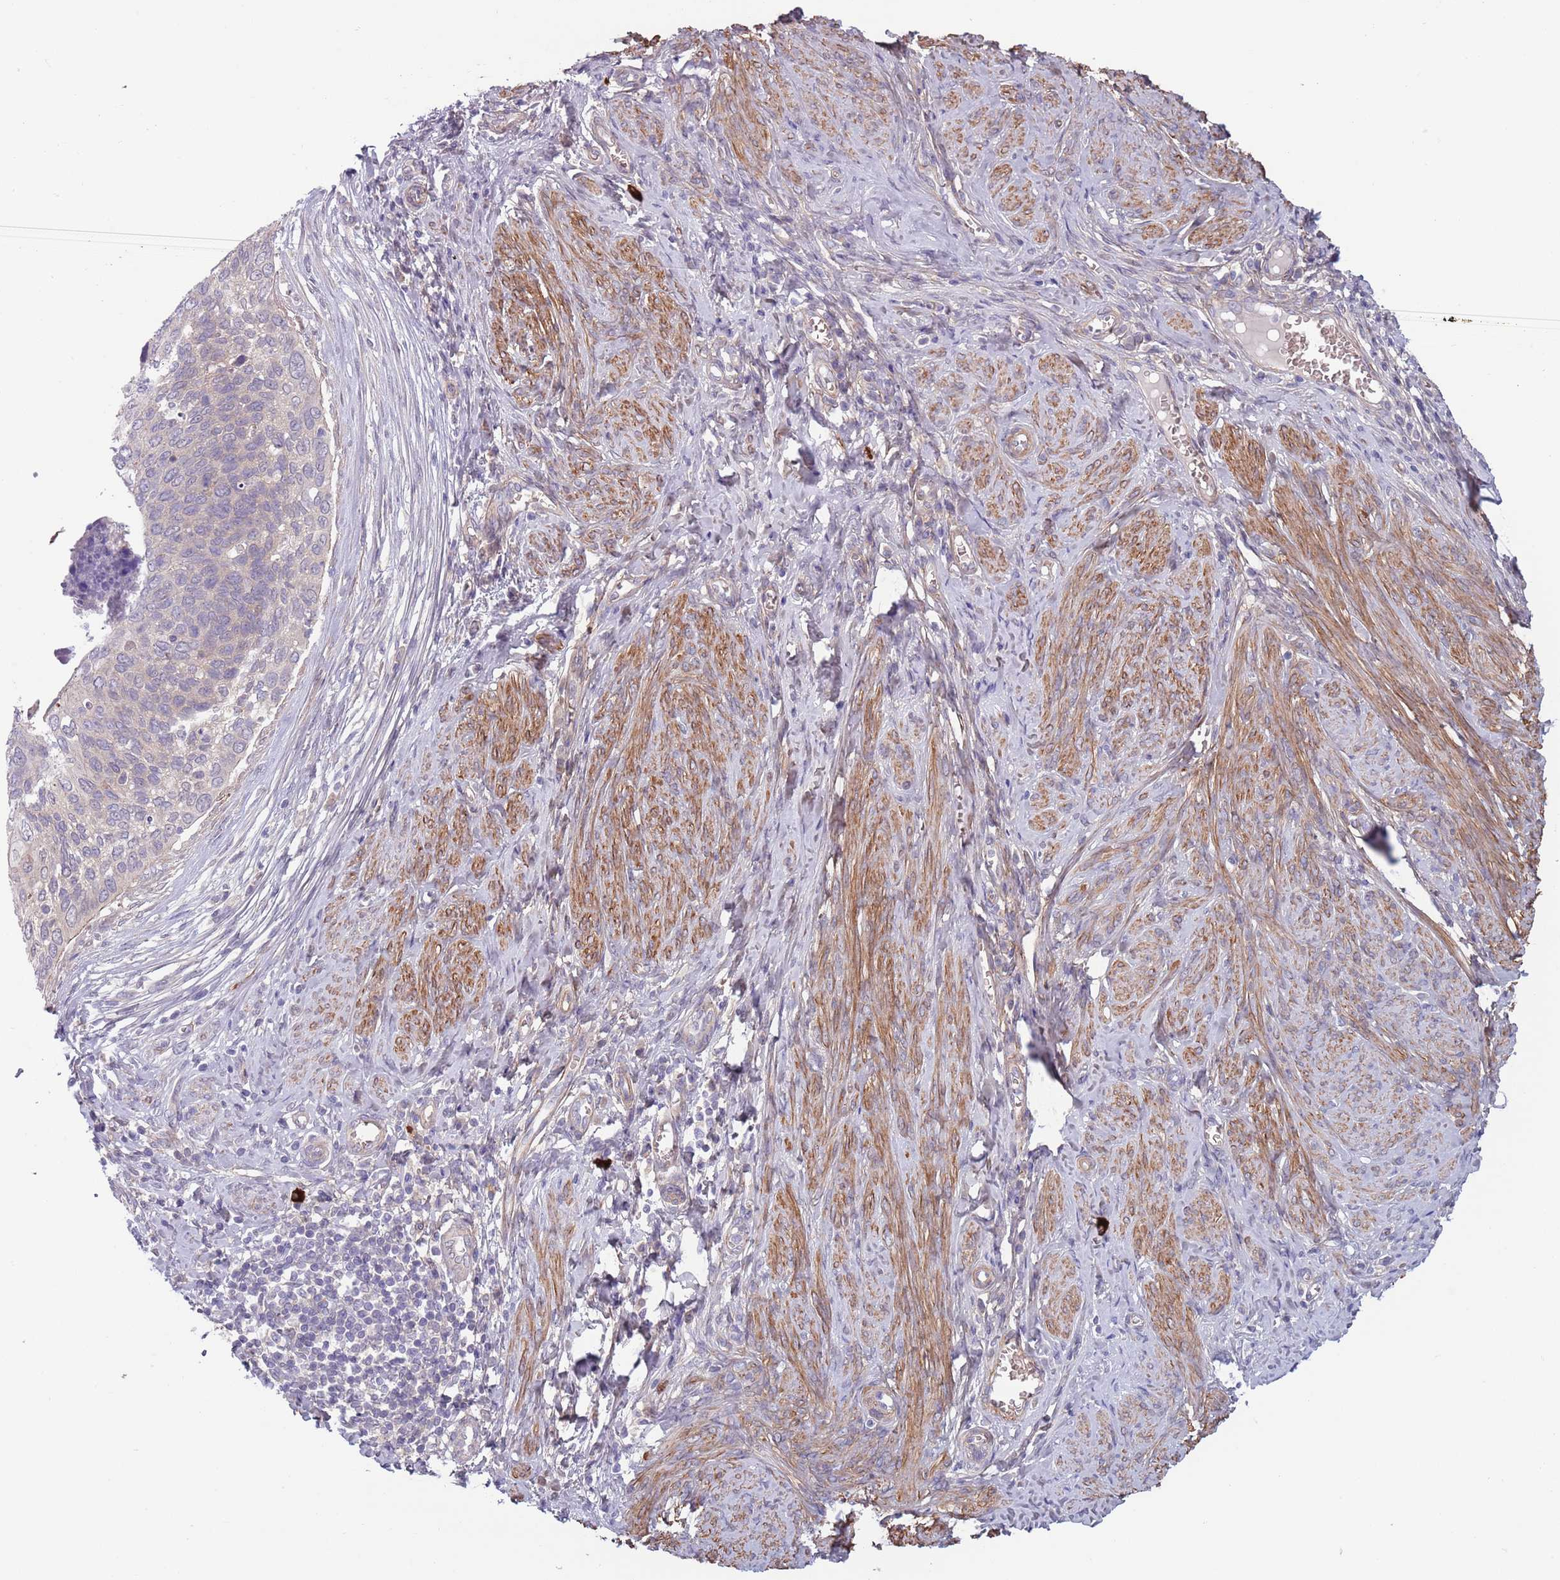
{"staining": {"intensity": "negative", "quantity": "none", "location": "none"}, "tissue": "cervical cancer", "cell_type": "Tumor cells", "image_type": "cancer", "snomed": [{"axis": "morphology", "description": "Squamous cell carcinoma, NOS"}, {"axis": "topography", "description": "Cervix"}], "caption": "Tumor cells are negative for protein expression in human cervical cancer (squamous cell carcinoma). The staining is performed using DAB (3,3'-diaminobenzidine) brown chromogen with nuclei counter-stained in using hematoxylin.", "gene": "CLNS1A", "patient": {"sex": "female", "age": 80}}